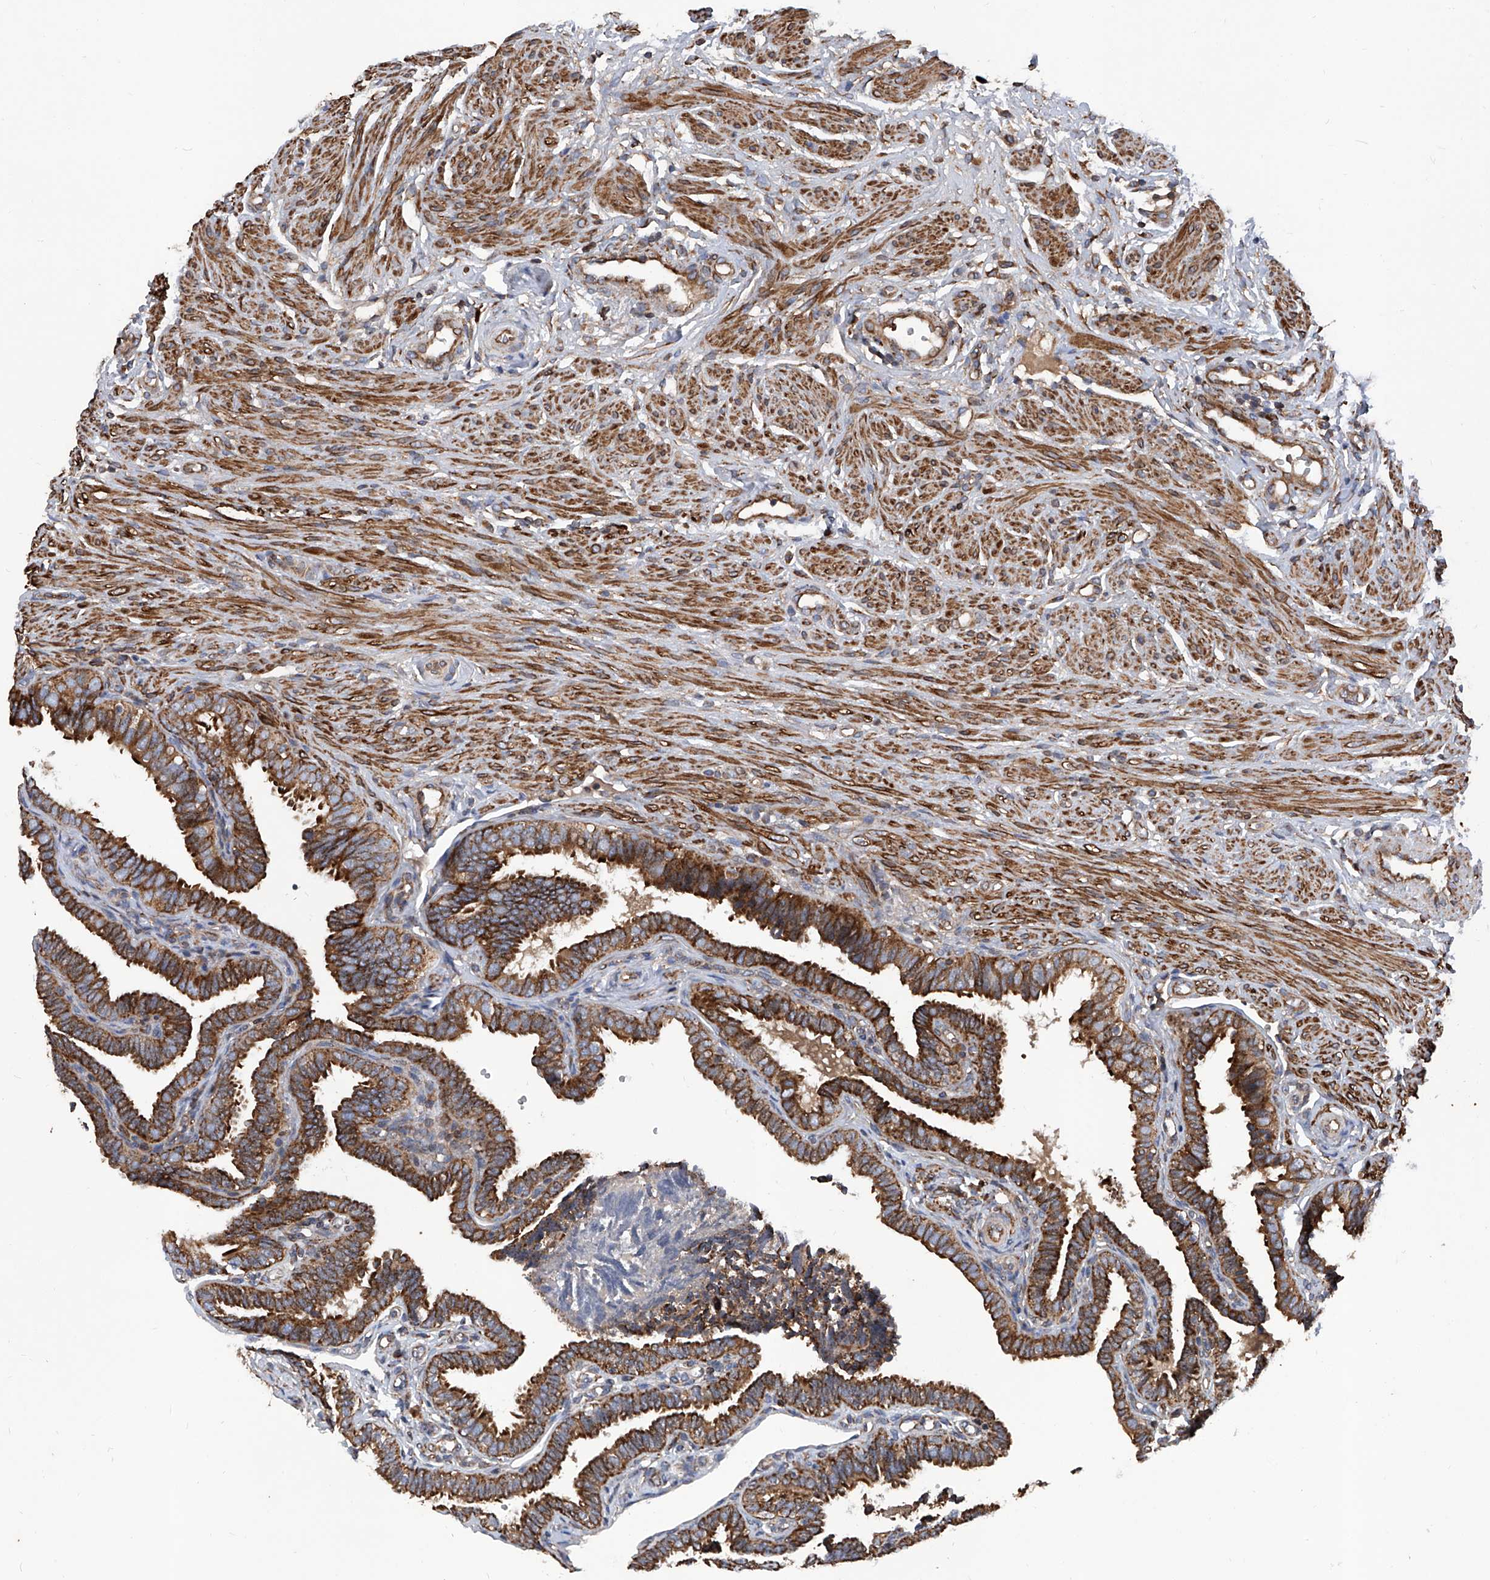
{"staining": {"intensity": "strong", "quantity": ">75%", "location": "cytoplasmic/membranous"}, "tissue": "fallopian tube", "cell_type": "Glandular cells", "image_type": "normal", "snomed": [{"axis": "morphology", "description": "Normal tissue, NOS"}, {"axis": "topography", "description": "Fallopian tube"}], "caption": "Unremarkable fallopian tube was stained to show a protein in brown. There is high levels of strong cytoplasmic/membranous staining in about >75% of glandular cells. The staining was performed using DAB, with brown indicating positive protein expression. Nuclei are stained blue with hematoxylin.", "gene": "ASCC3", "patient": {"sex": "female", "age": 39}}